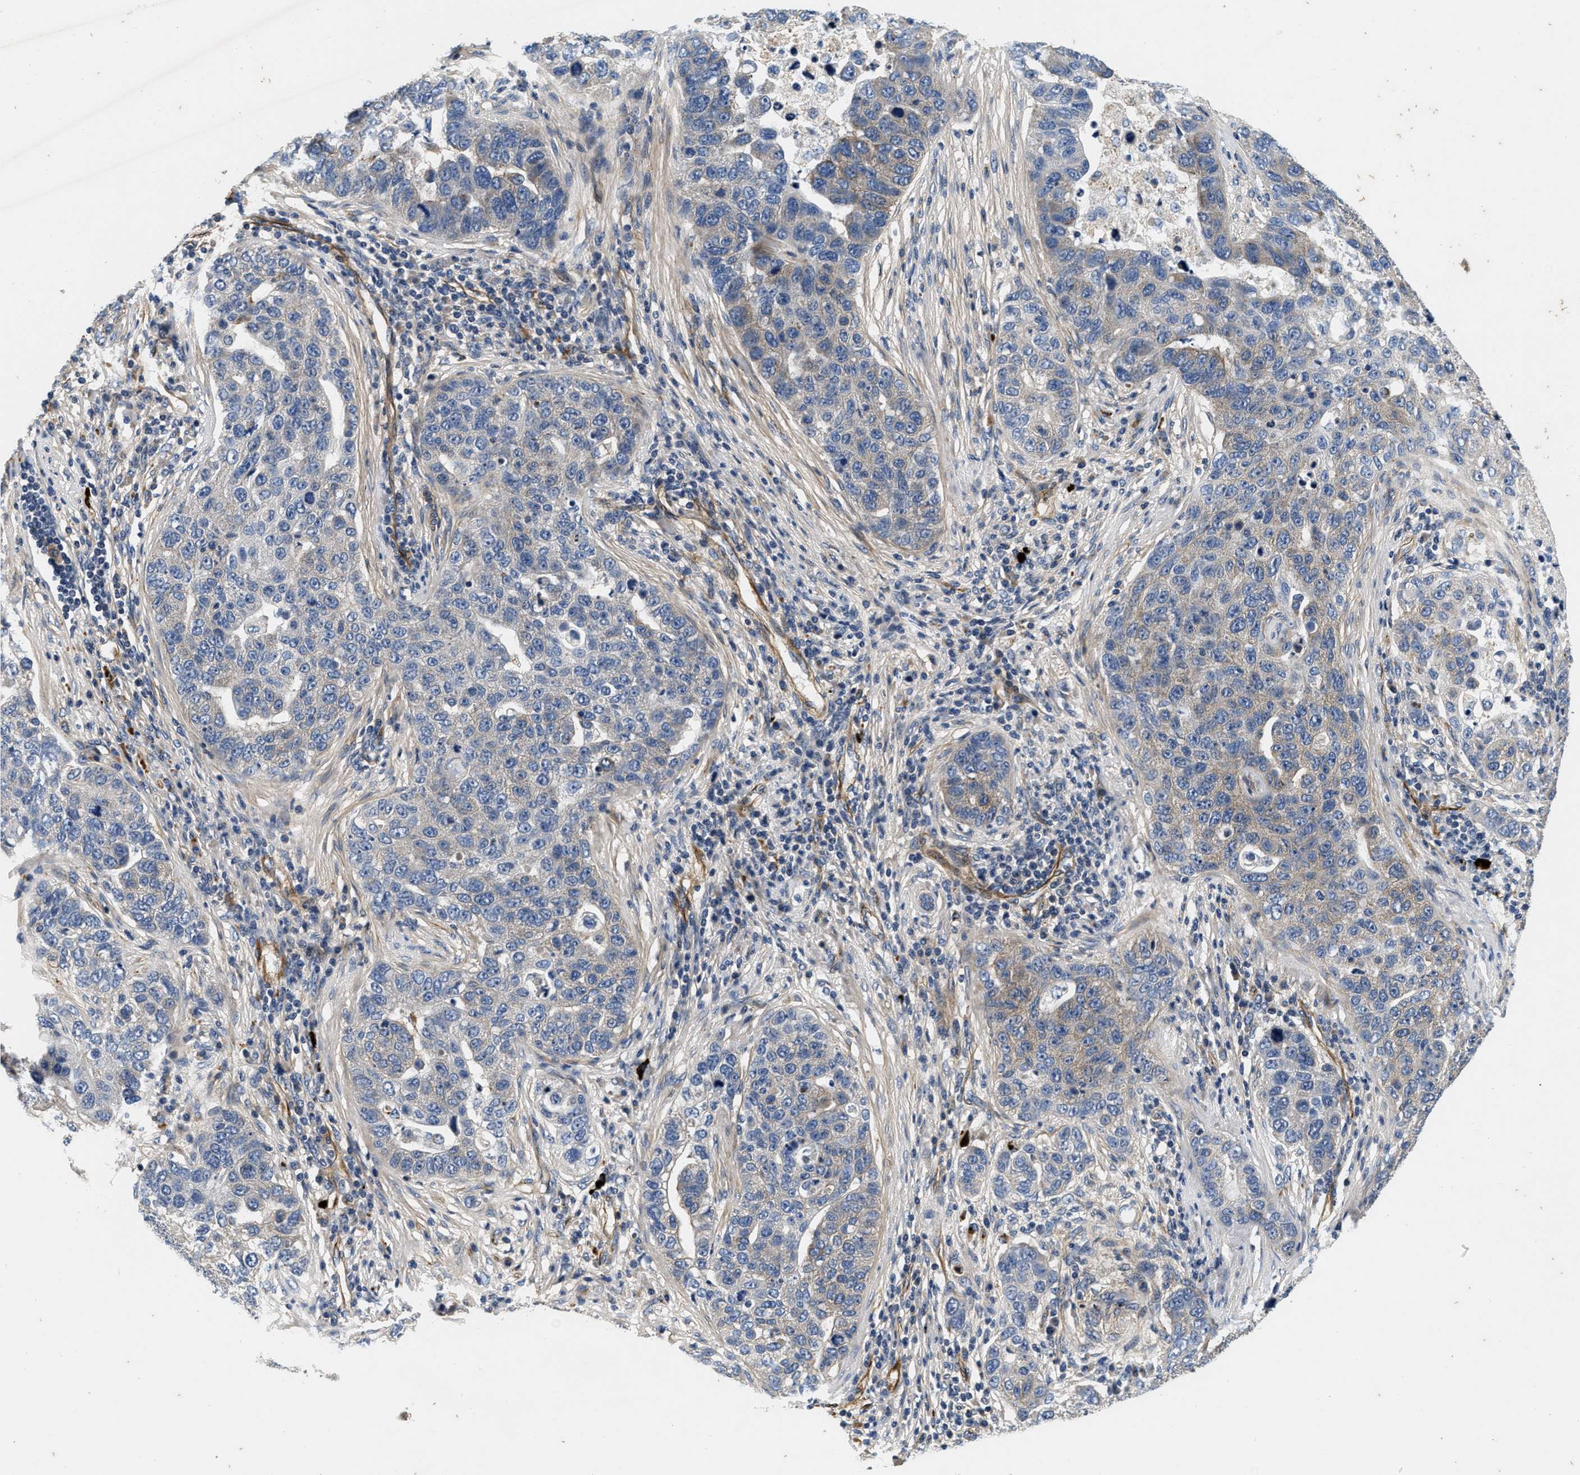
{"staining": {"intensity": "weak", "quantity": "25%-75%", "location": "cytoplasmic/membranous"}, "tissue": "pancreatic cancer", "cell_type": "Tumor cells", "image_type": "cancer", "snomed": [{"axis": "morphology", "description": "Adenocarcinoma, NOS"}, {"axis": "topography", "description": "Pancreas"}], "caption": "A brown stain shows weak cytoplasmic/membranous positivity of a protein in pancreatic adenocarcinoma tumor cells.", "gene": "NME6", "patient": {"sex": "female", "age": 61}}